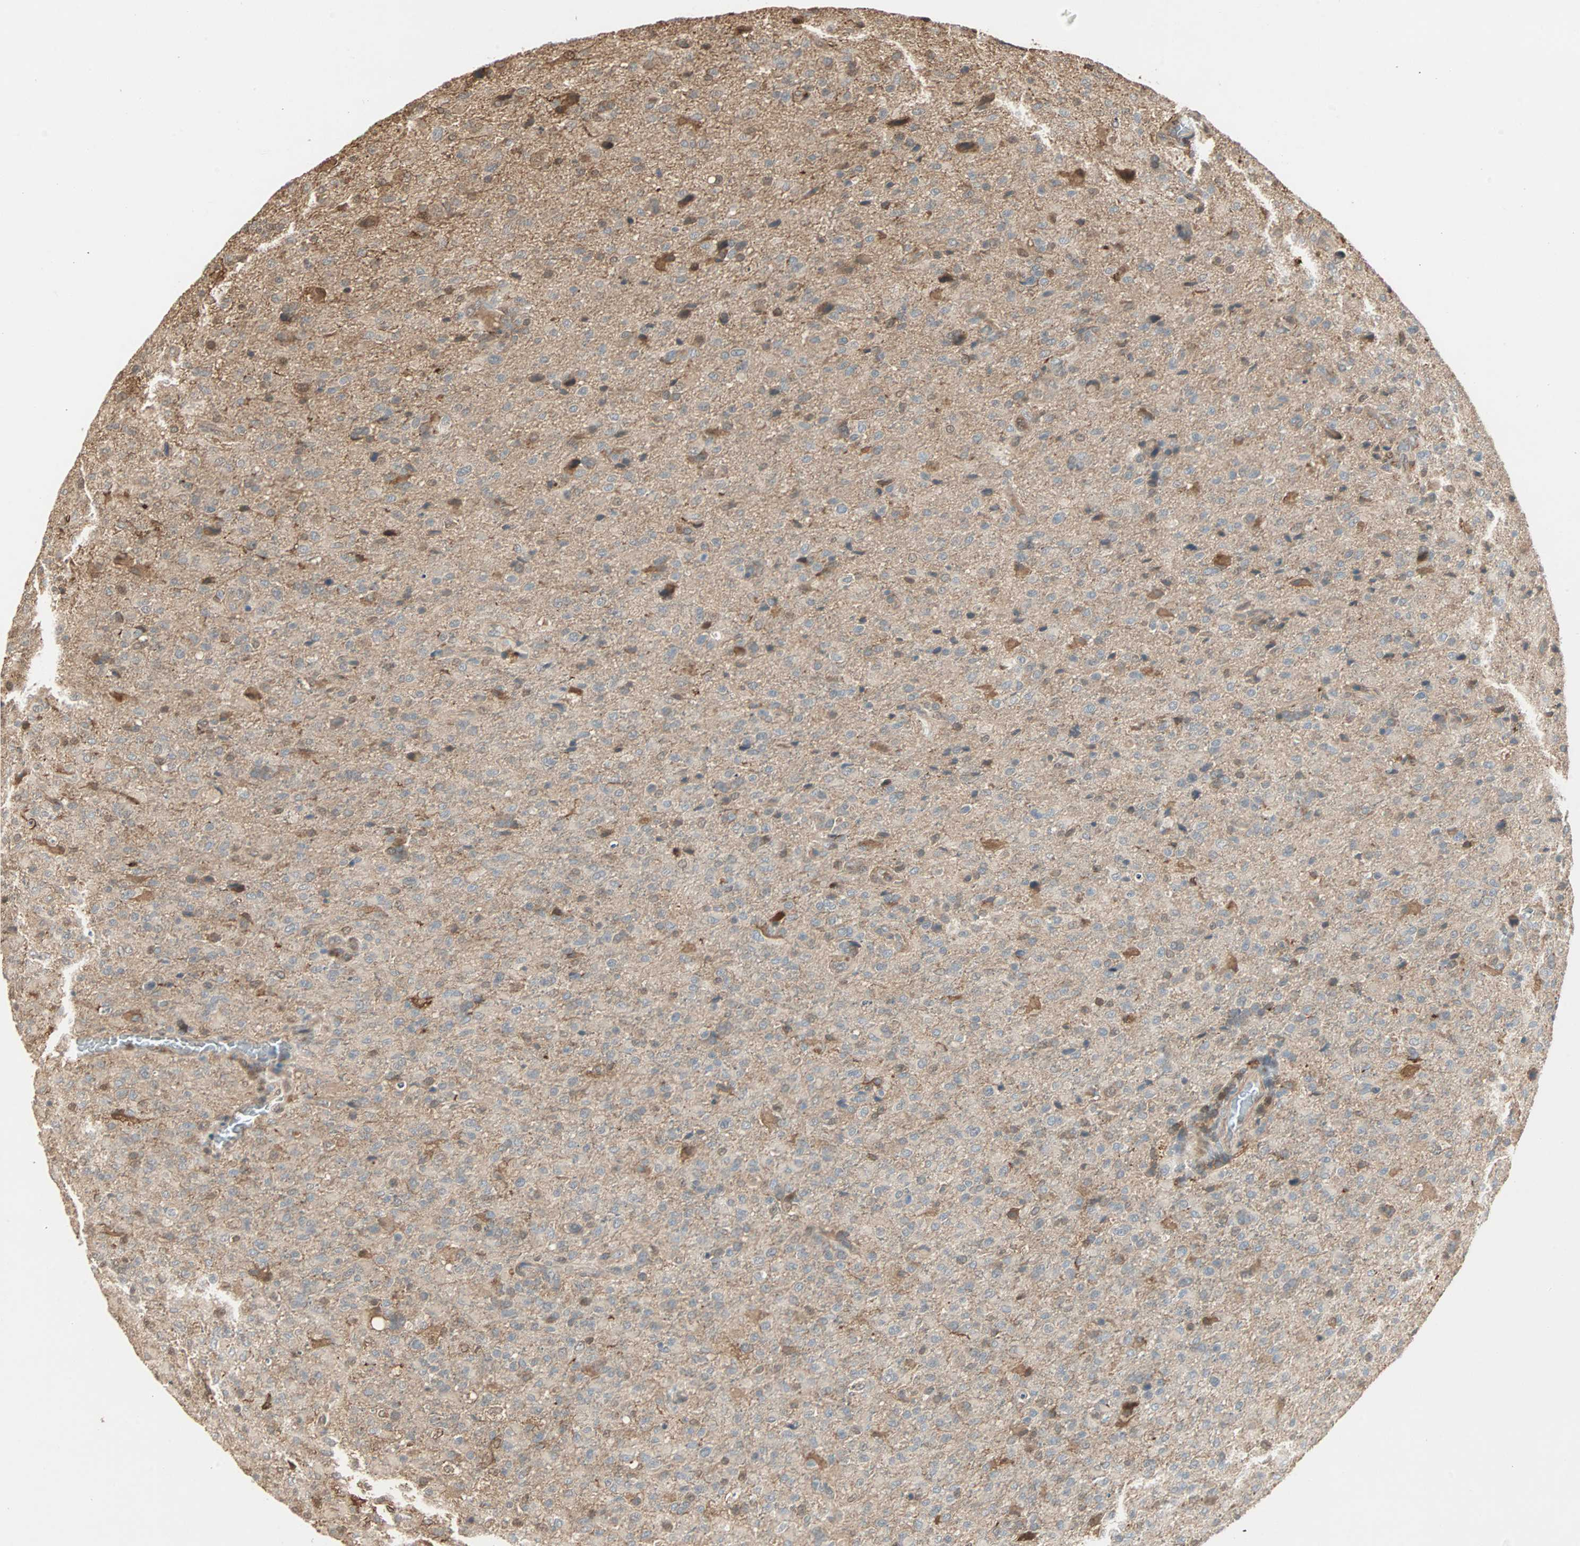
{"staining": {"intensity": "weak", "quantity": ">75%", "location": "cytoplasmic/membranous"}, "tissue": "glioma", "cell_type": "Tumor cells", "image_type": "cancer", "snomed": [{"axis": "morphology", "description": "Glioma, malignant, High grade"}, {"axis": "topography", "description": "Brain"}], "caption": "A high-resolution micrograph shows immunohistochemistry (IHC) staining of glioma, which demonstrates weak cytoplasmic/membranous staining in about >75% of tumor cells. (DAB IHC with brightfield microscopy, high magnification).", "gene": "DRG2", "patient": {"sex": "male", "age": 71}}